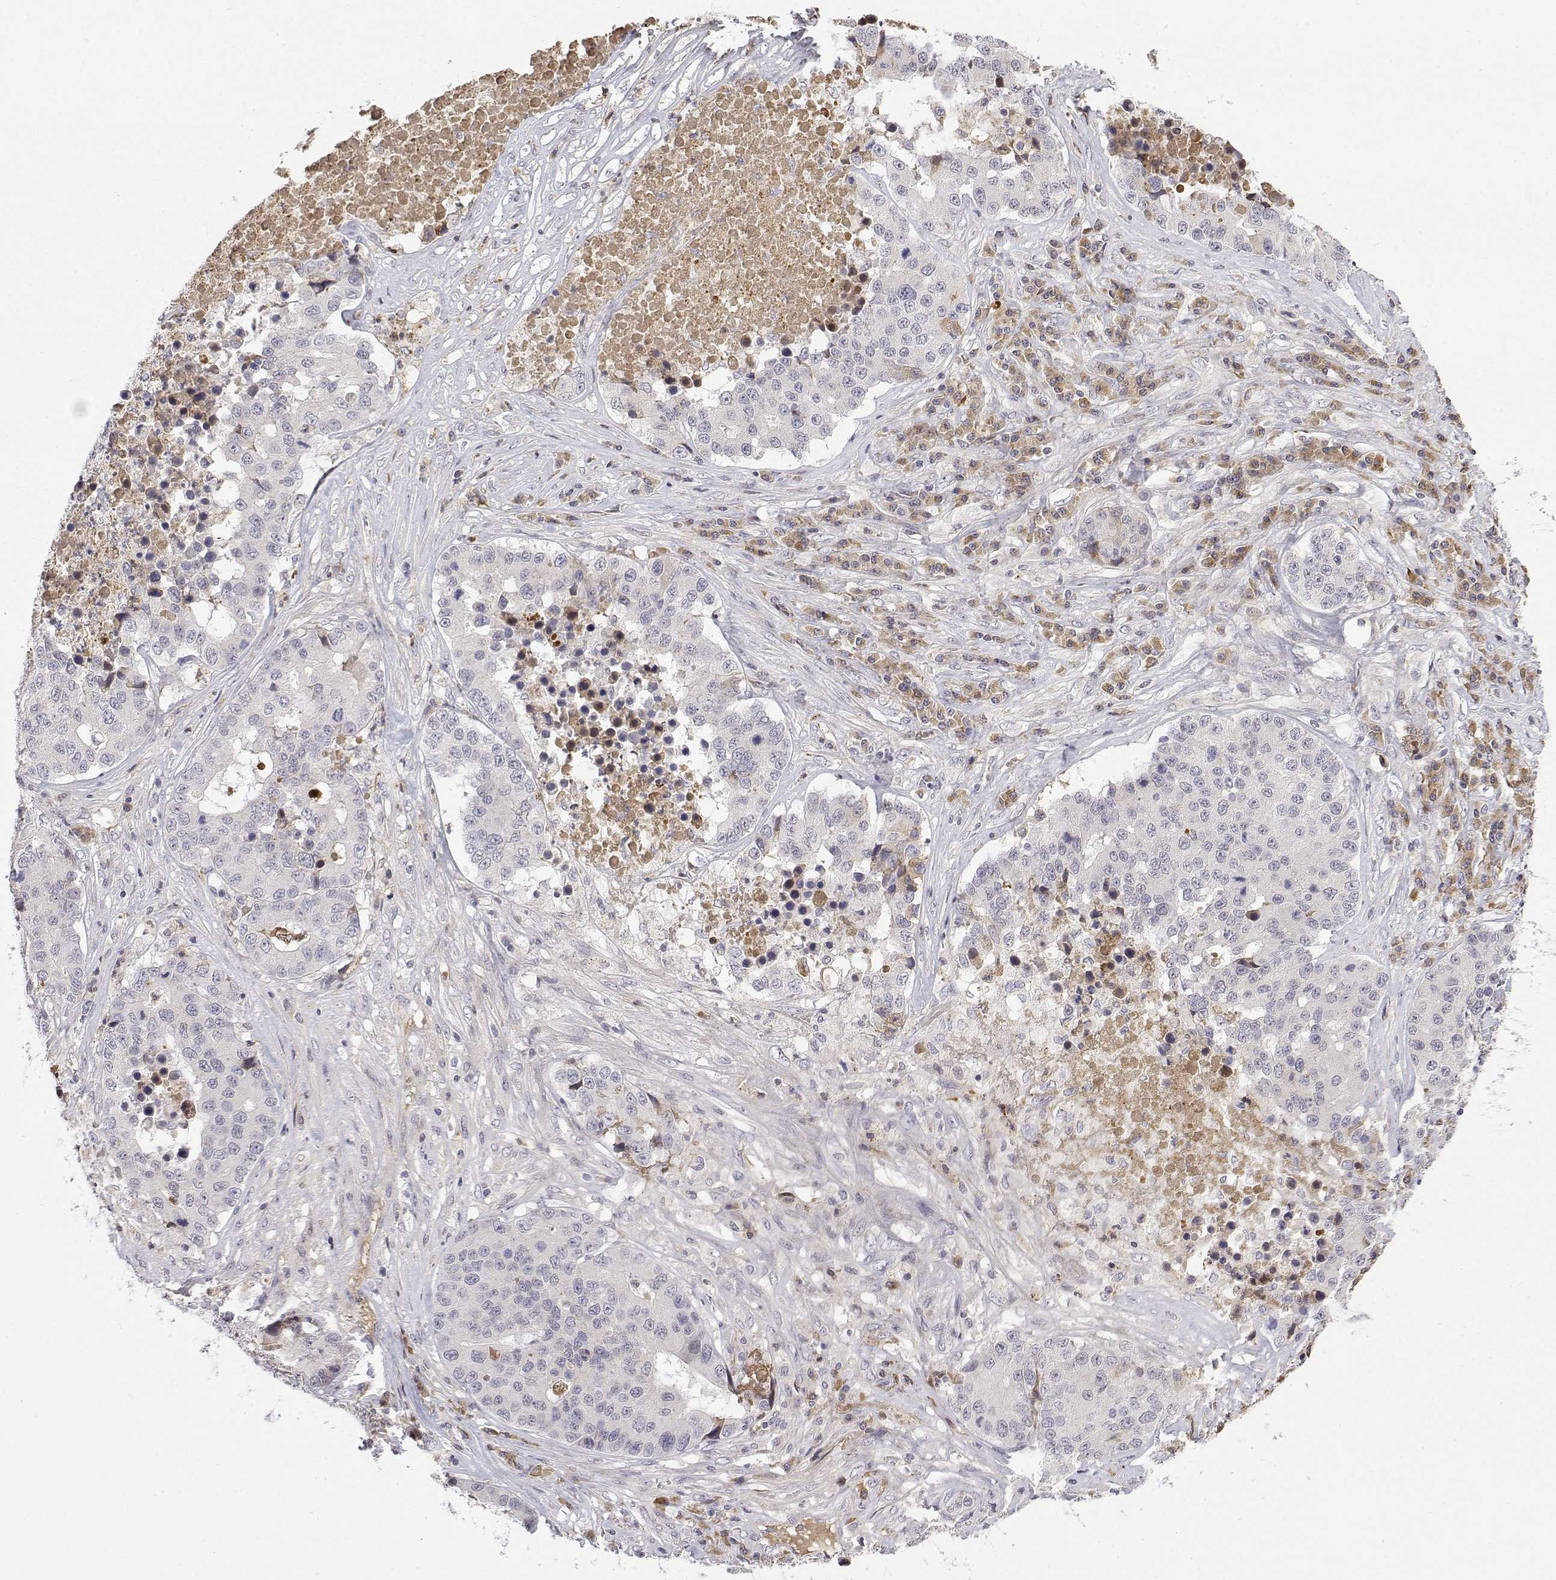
{"staining": {"intensity": "negative", "quantity": "none", "location": "none"}, "tissue": "stomach cancer", "cell_type": "Tumor cells", "image_type": "cancer", "snomed": [{"axis": "morphology", "description": "Adenocarcinoma, NOS"}, {"axis": "topography", "description": "Stomach"}], "caption": "The immunohistochemistry (IHC) histopathology image has no significant positivity in tumor cells of stomach cancer tissue.", "gene": "IGFBP4", "patient": {"sex": "male", "age": 71}}